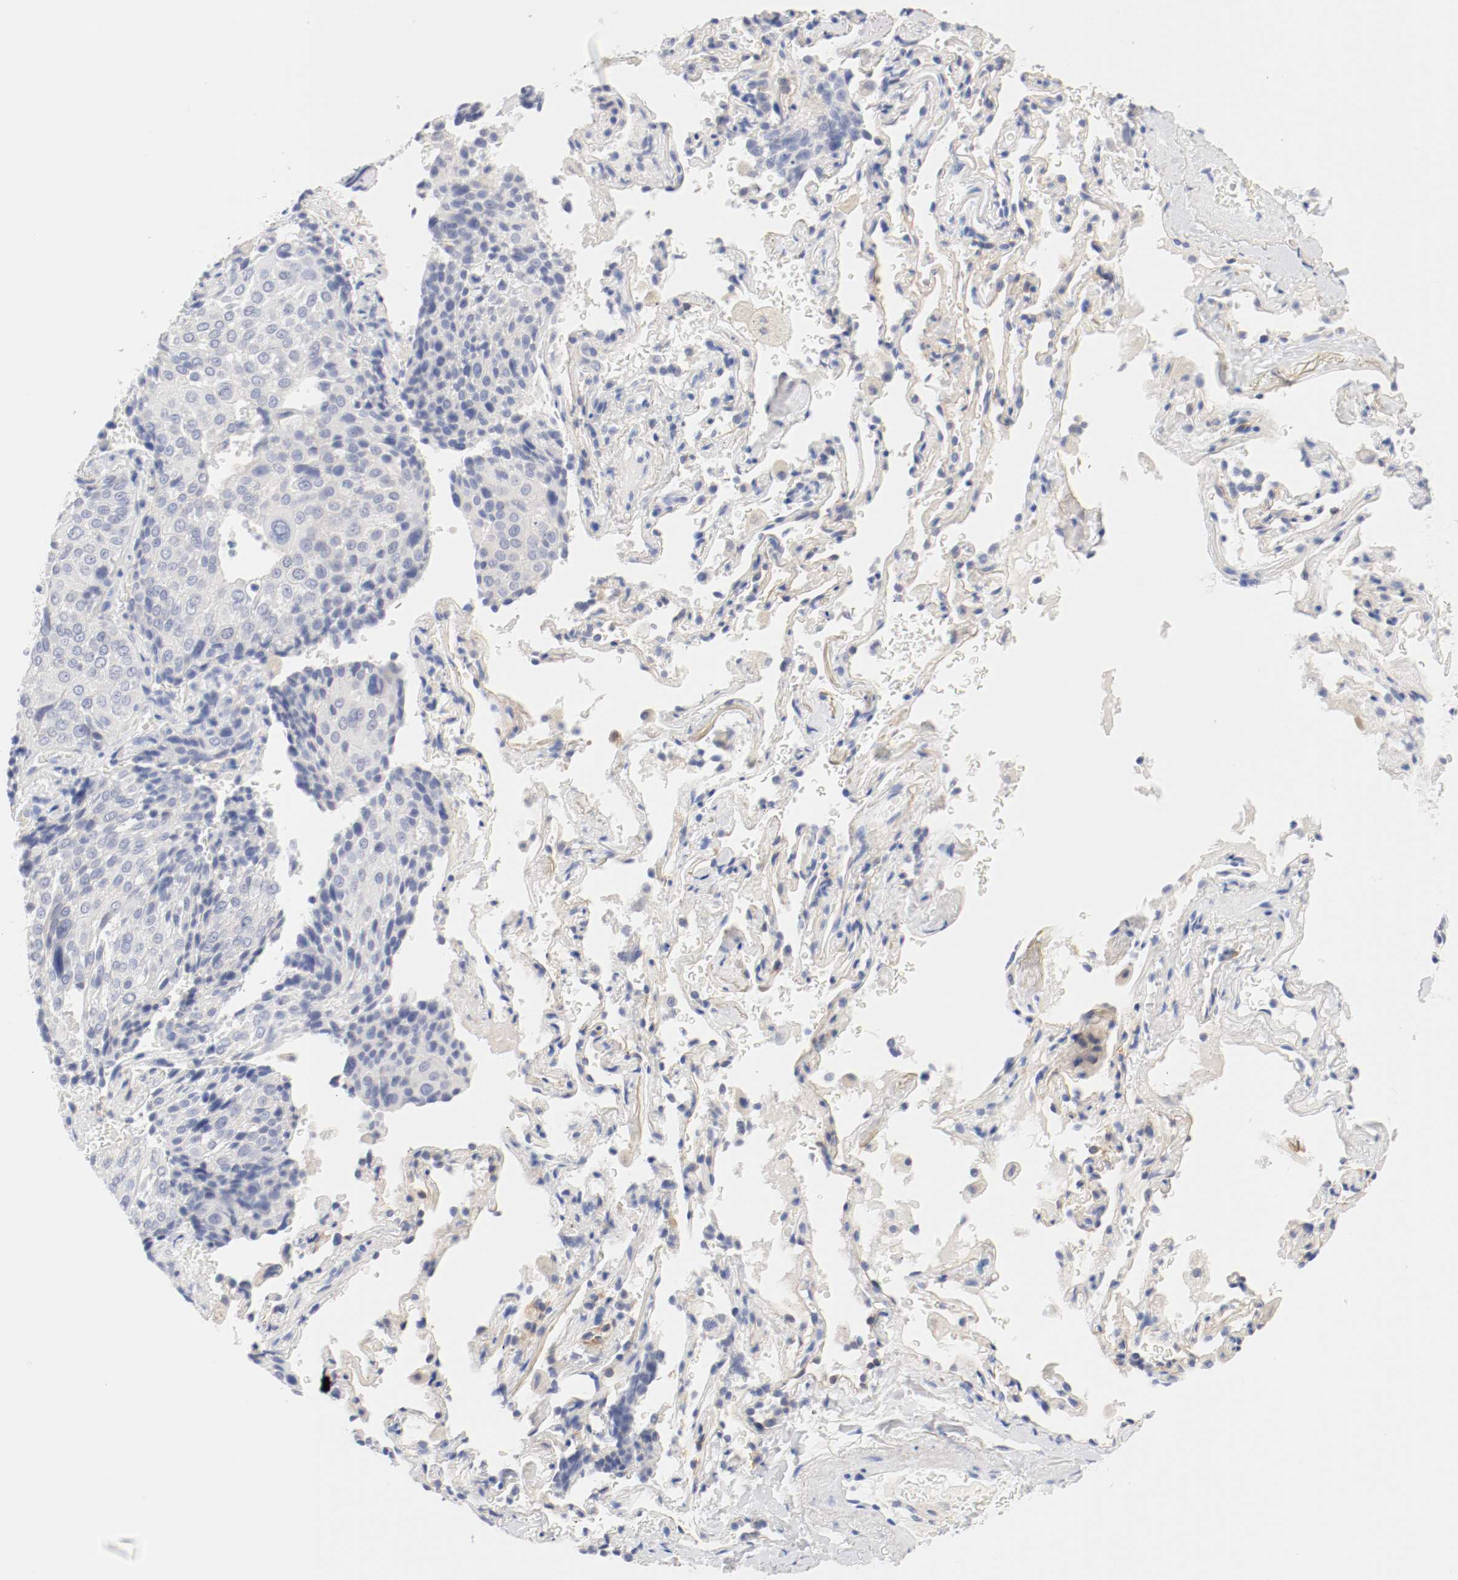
{"staining": {"intensity": "negative", "quantity": "none", "location": "none"}, "tissue": "lung cancer", "cell_type": "Tumor cells", "image_type": "cancer", "snomed": [{"axis": "morphology", "description": "Squamous cell carcinoma, NOS"}, {"axis": "topography", "description": "Lung"}], "caption": "An immunohistochemistry image of squamous cell carcinoma (lung) is shown. There is no staining in tumor cells of squamous cell carcinoma (lung).", "gene": "HOMER1", "patient": {"sex": "male", "age": 54}}